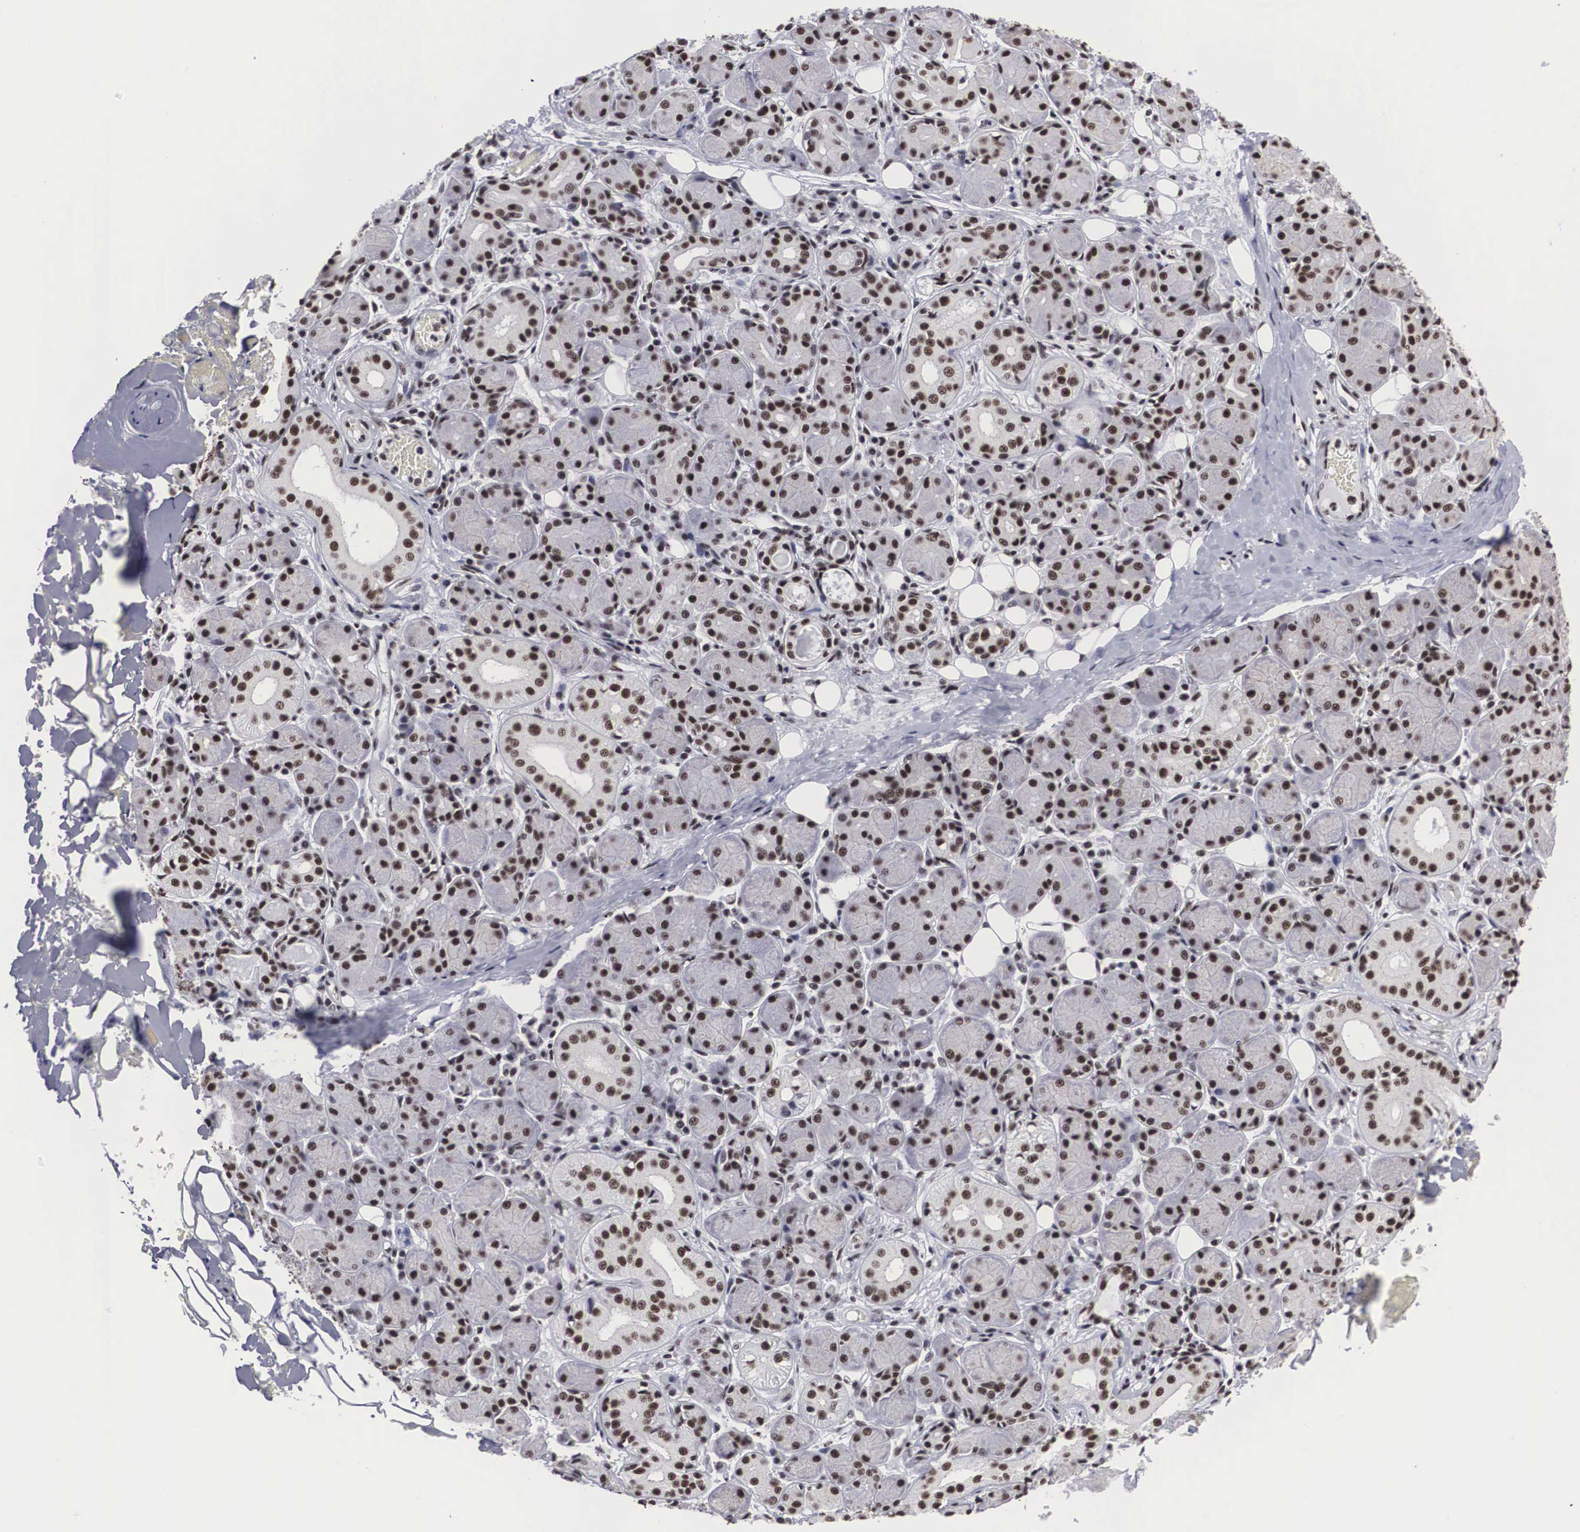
{"staining": {"intensity": "moderate", "quantity": ">75%", "location": "nuclear"}, "tissue": "salivary gland", "cell_type": "Glandular cells", "image_type": "normal", "snomed": [{"axis": "morphology", "description": "Normal tissue, NOS"}, {"axis": "topography", "description": "Salivary gland"}, {"axis": "topography", "description": "Peripheral nerve tissue"}], "caption": "The immunohistochemical stain labels moderate nuclear positivity in glandular cells of unremarkable salivary gland. (IHC, brightfield microscopy, high magnification).", "gene": "ACIN1", "patient": {"sex": "male", "age": 62}}